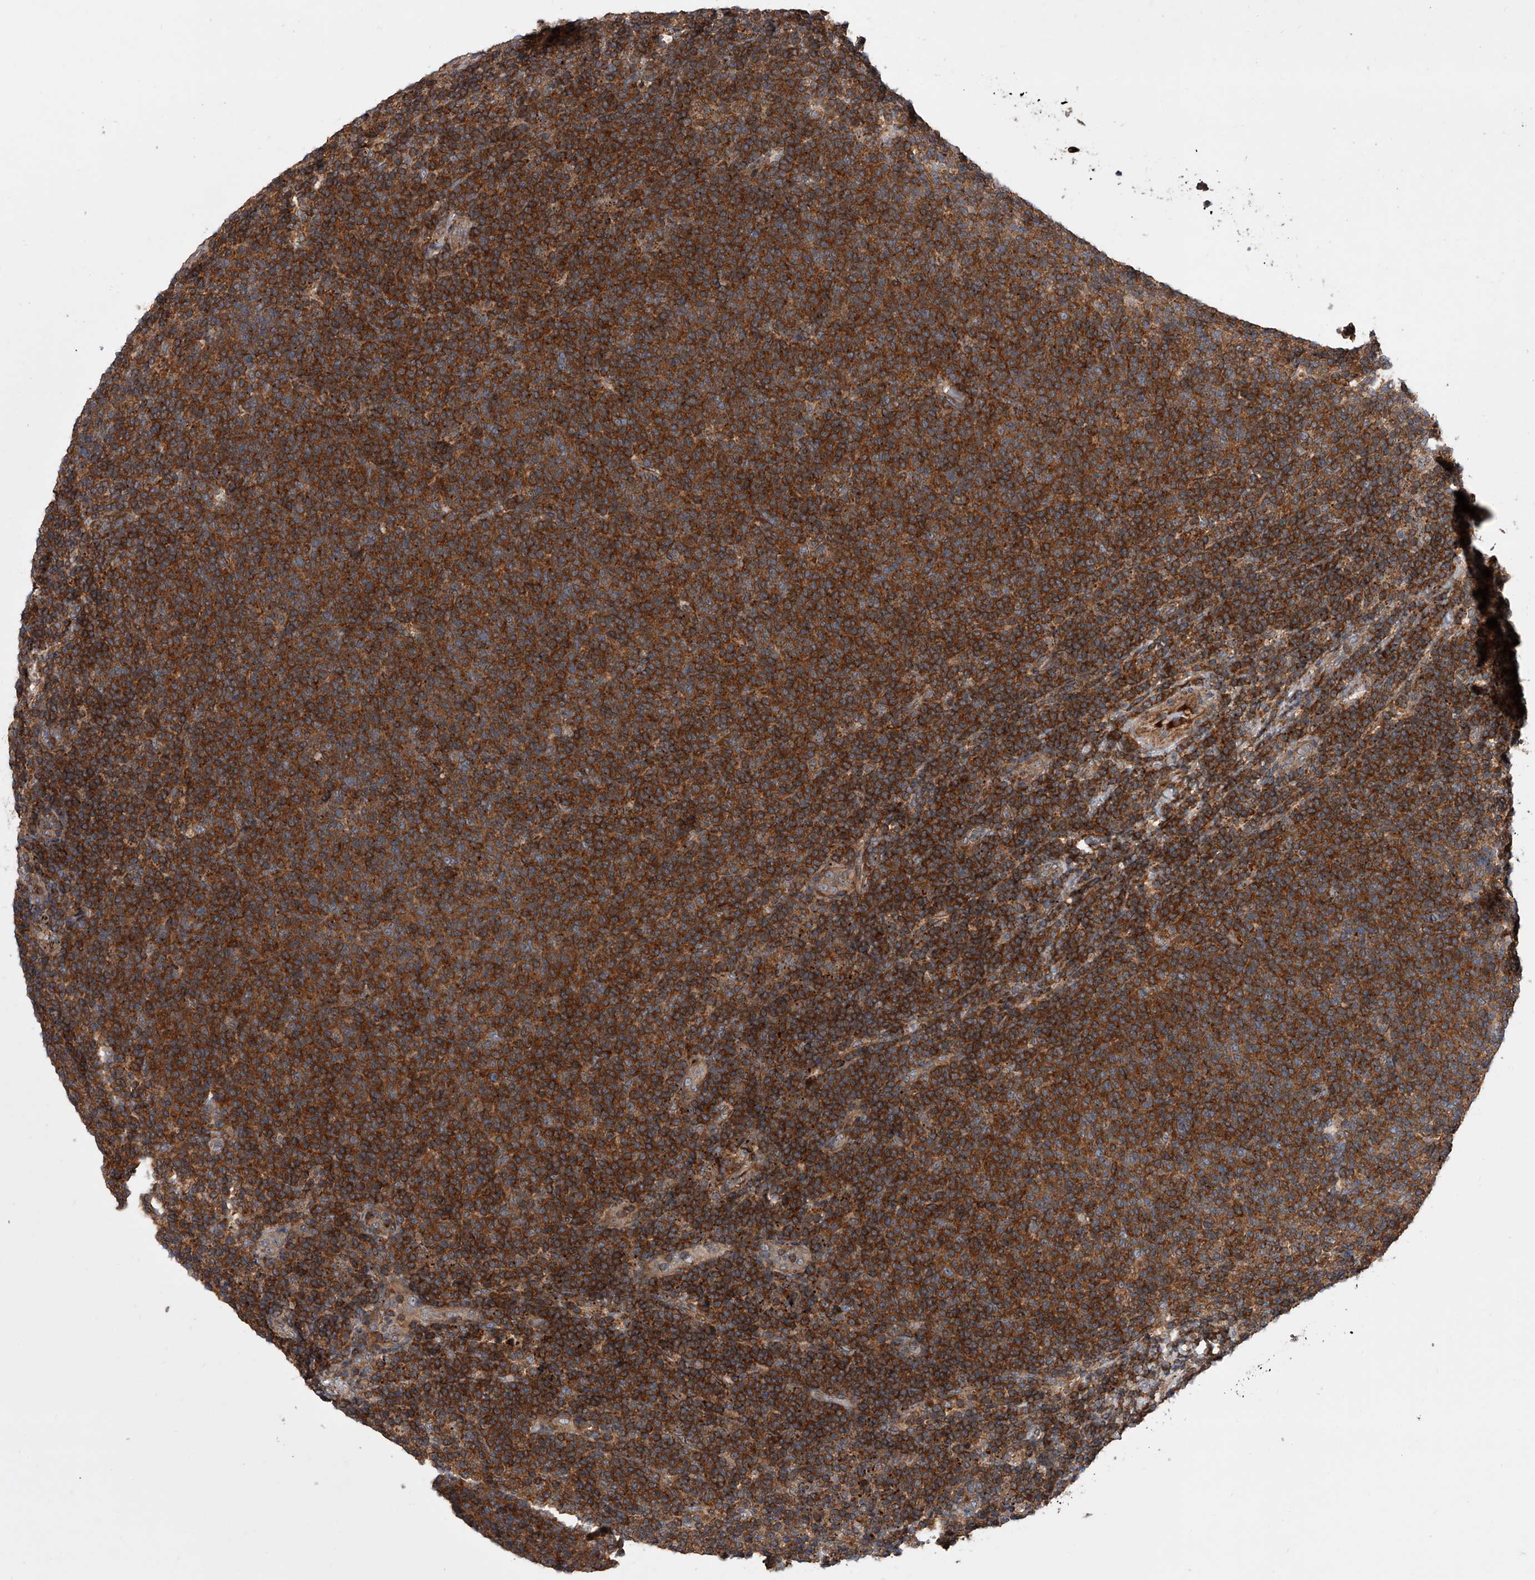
{"staining": {"intensity": "strong", "quantity": ">75%", "location": "cytoplasmic/membranous"}, "tissue": "lymphoma", "cell_type": "Tumor cells", "image_type": "cancer", "snomed": [{"axis": "morphology", "description": "Malignant lymphoma, non-Hodgkin's type, Low grade"}, {"axis": "topography", "description": "Lymph node"}], "caption": "IHC micrograph of lymphoma stained for a protein (brown), which reveals high levels of strong cytoplasmic/membranous positivity in about >75% of tumor cells.", "gene": "USP47", "patient": {"sex": "male", "age": 66}}